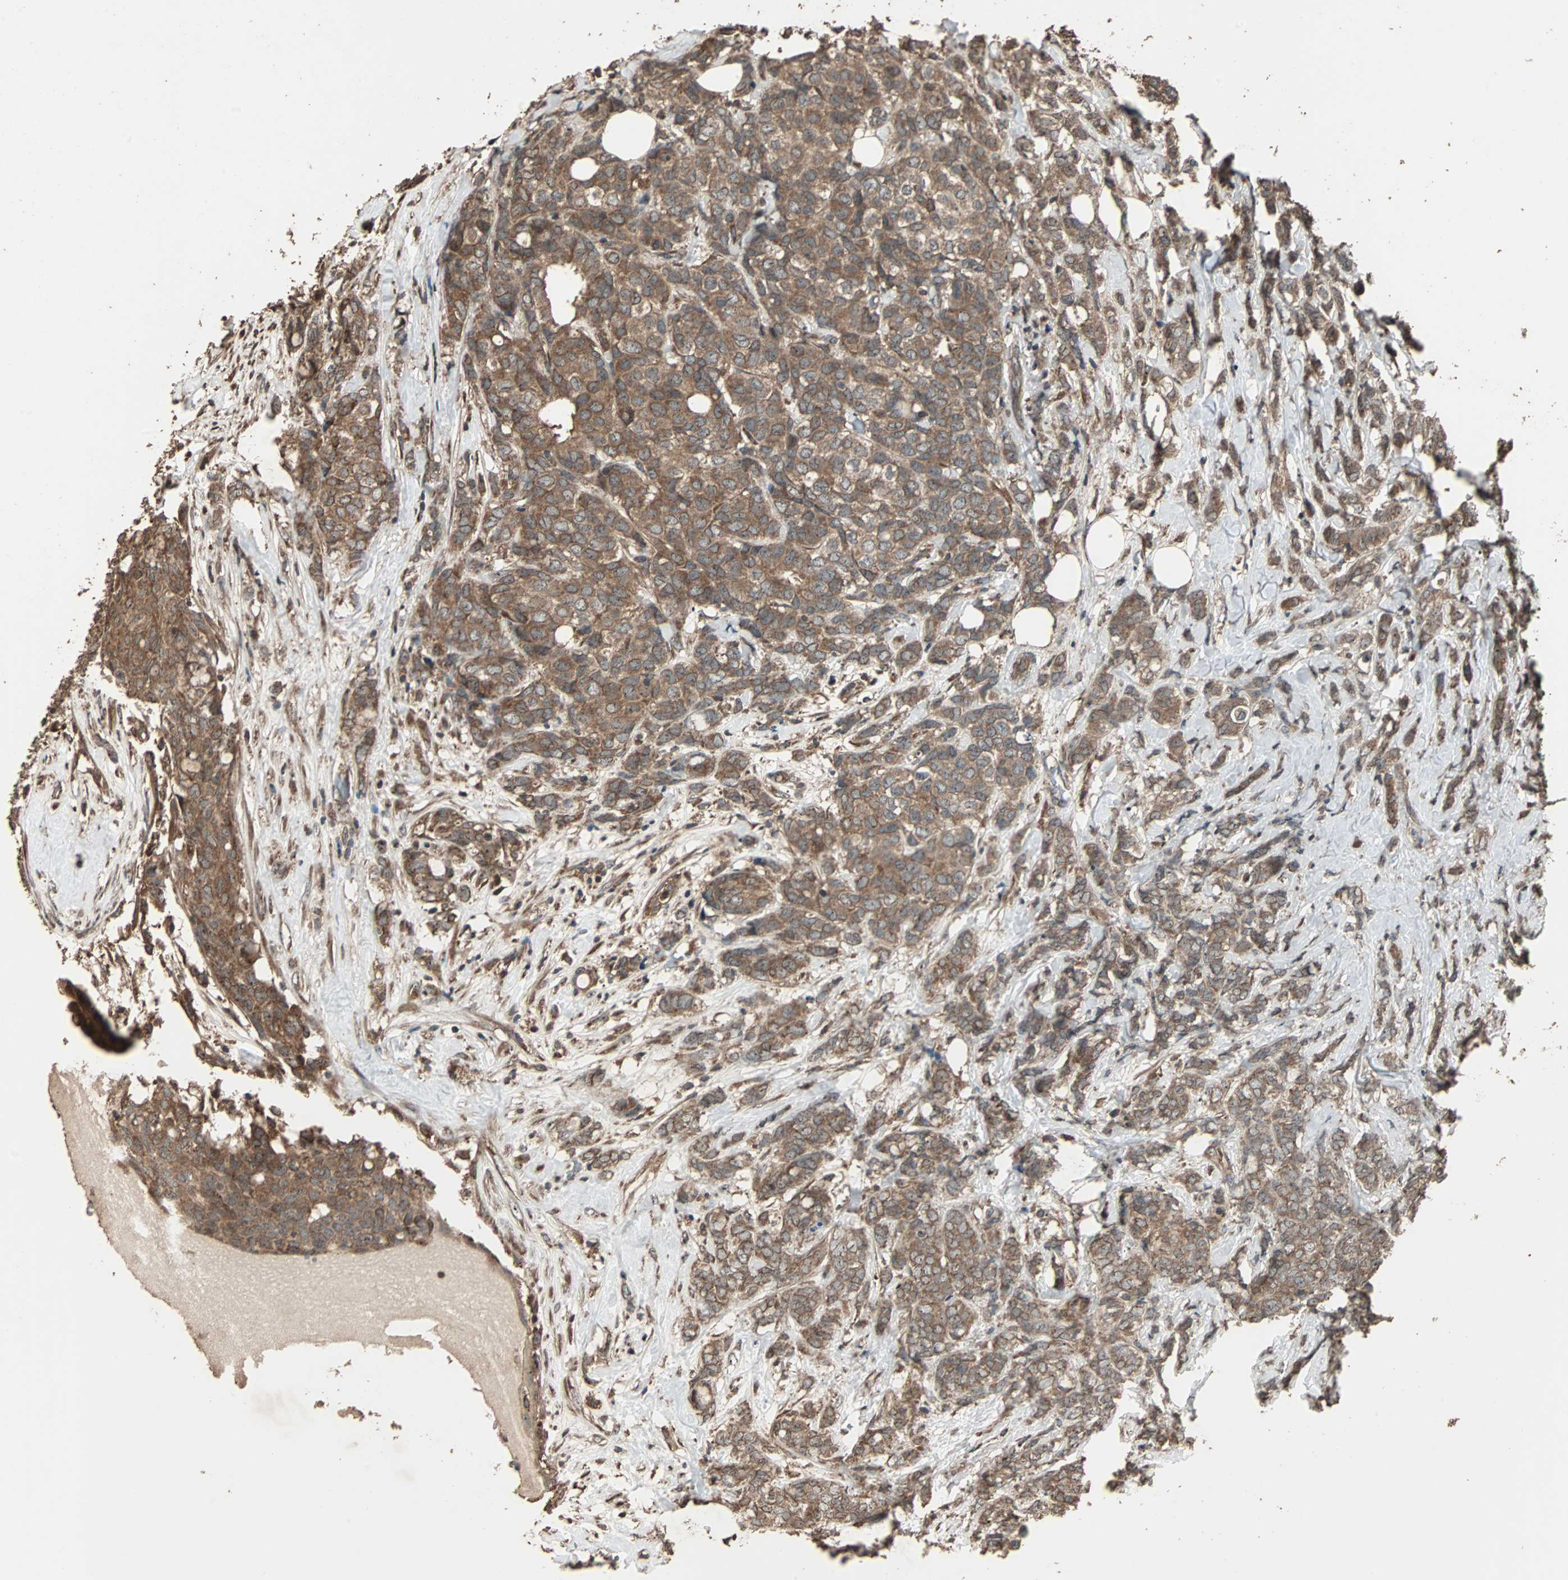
{"staining": {"intensity": "moderate", "quantity": ">75%", "location": "cytoplasmic/membranous"}, "tissue": "breast cancer", "cell_type": "Tumor cells", "image_type": "cancer", "snomed": [{"axis": "morphology", "description": "Lobular carcinoma"}, {"axis": "topography", "description": "Breast"}], "caption": "IHC of human breast cancer (lobular carcinoma) exhibits medium levels of moderate cytoplasmic/membranous positivity in about >75% of tumor cells. (Stains: DAB (3,3'-diaminobenzidine) in brown, nuclei in blue, Microscopy: brightfield microscopy at high magnification).", "gene": "LAMTOR5", "patient": {"sex": "female", "age": 60}}